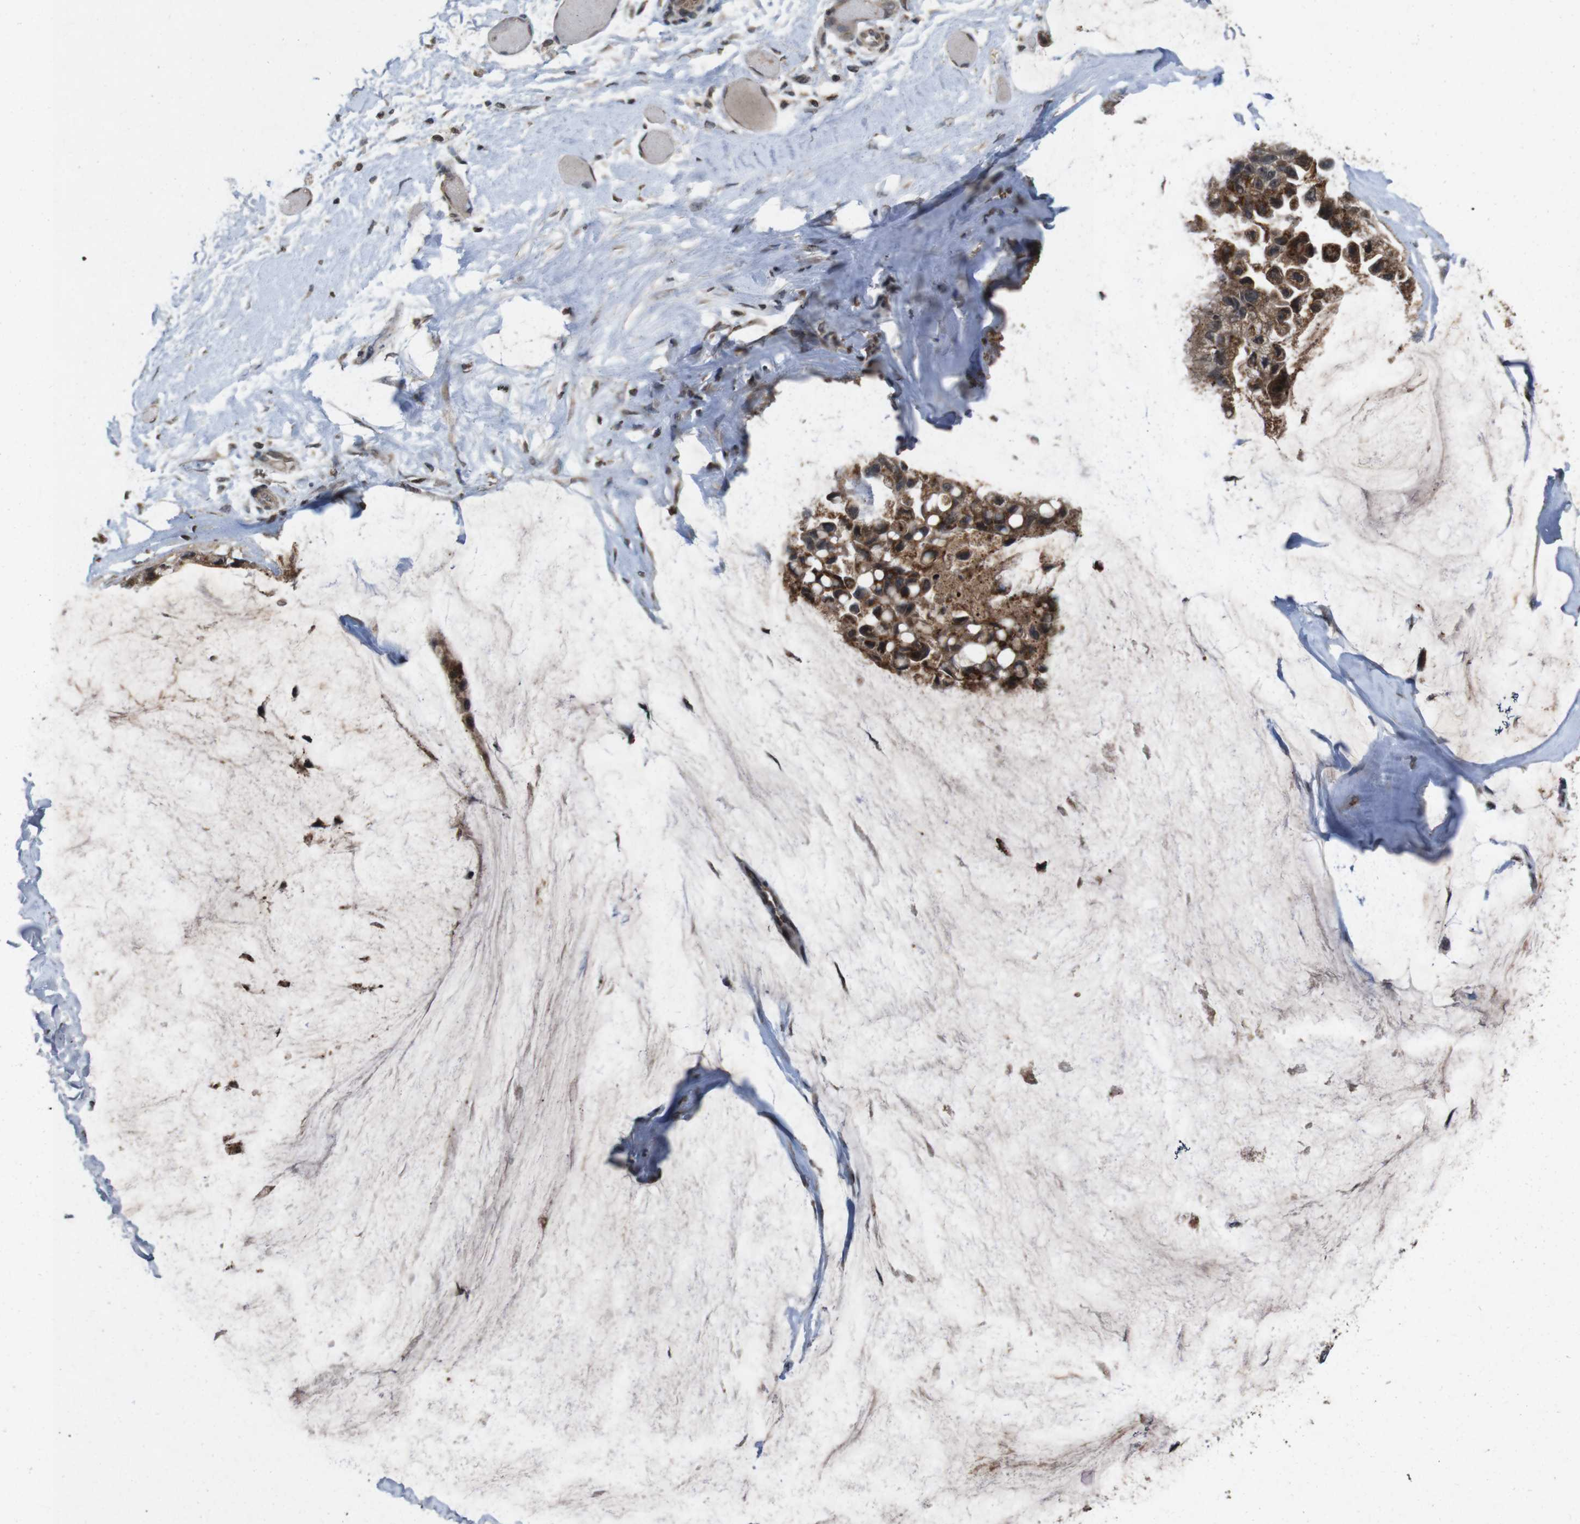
{"staining": {"intensity": "strong", "quantity": ">75%", "location": "cytoplasmic/membranous"}, "tissue": "ovarian cancer", "cell_type": "Tumor cells", "image_type": "cancer", "snomed": [{"axis": "morphology", "description": "Cystadenocarcinoma, mucinous, NOS"}, {"axis": "topography", "description": "Ovary"}], "caption": "Strong cytoplasmic/membranous positivity is present in approximately >75% of tumor cells in ovarian cancer (mucinous cystadenocarcinoma).", "gene": "SORL1", "patient": {"sex": "female", "age": 39}}